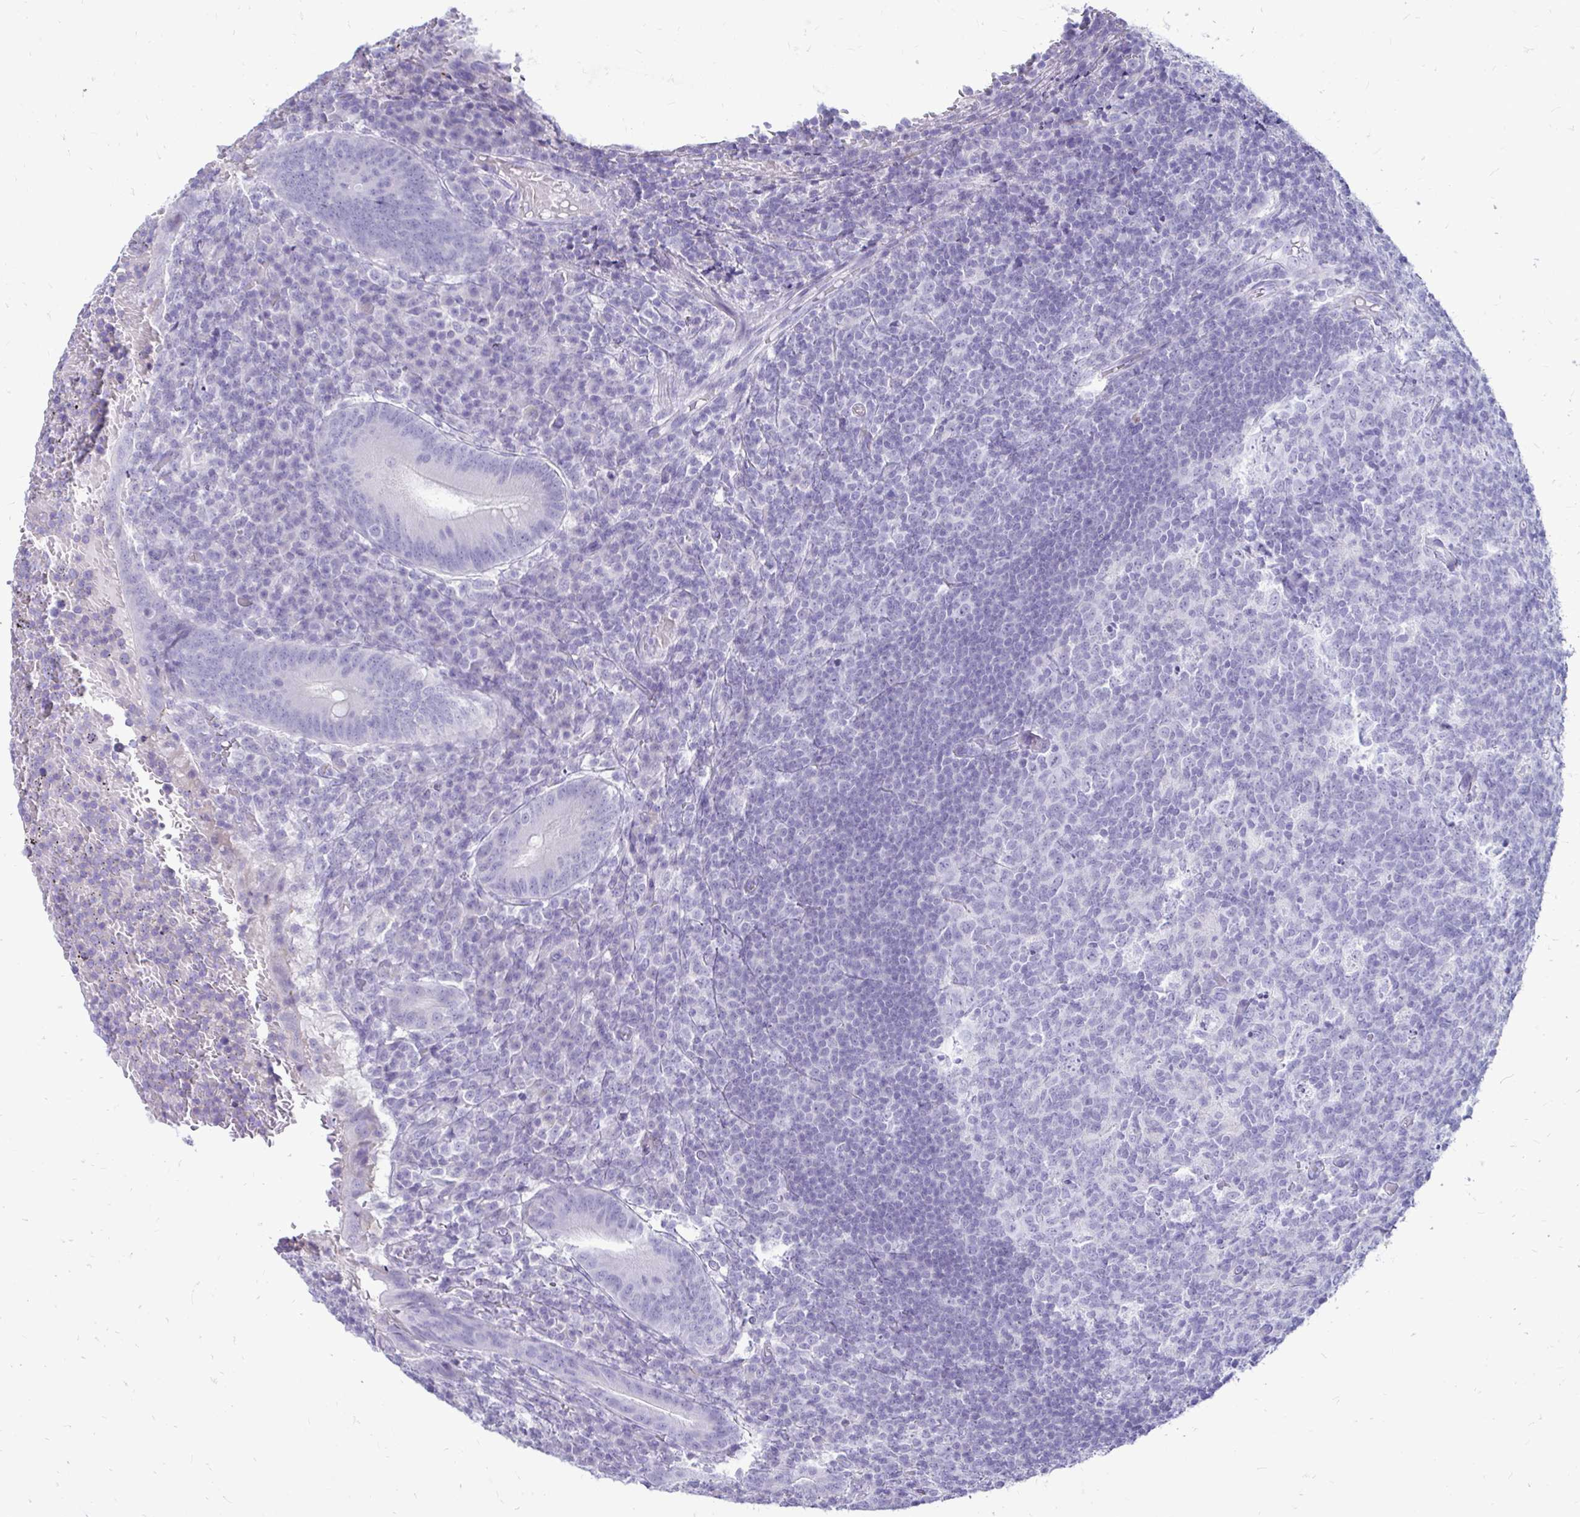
{"staining": {"intensity": "strong", "quantity": "<25%", "location": "cytoplasmic/membranous"}, "tissue": "appendix", "cell_type": "Glandular cells", "image_type": "normal", "snomed": [{"axis": "morphology", "description": "Normal tissue, NOS"}, {"axis": "topography", "description": "Appendix"}], "caption": "Benign appendix demonstrates strong cytoplasmic/membranous positivity in about <25% of glandular cells, visualized by immunohistochemistry. The protein is shown in brown color, while the nuclei are stained blue.", "gene": "NANOGNB", "patient": {"sex": "male", "age": 18}}